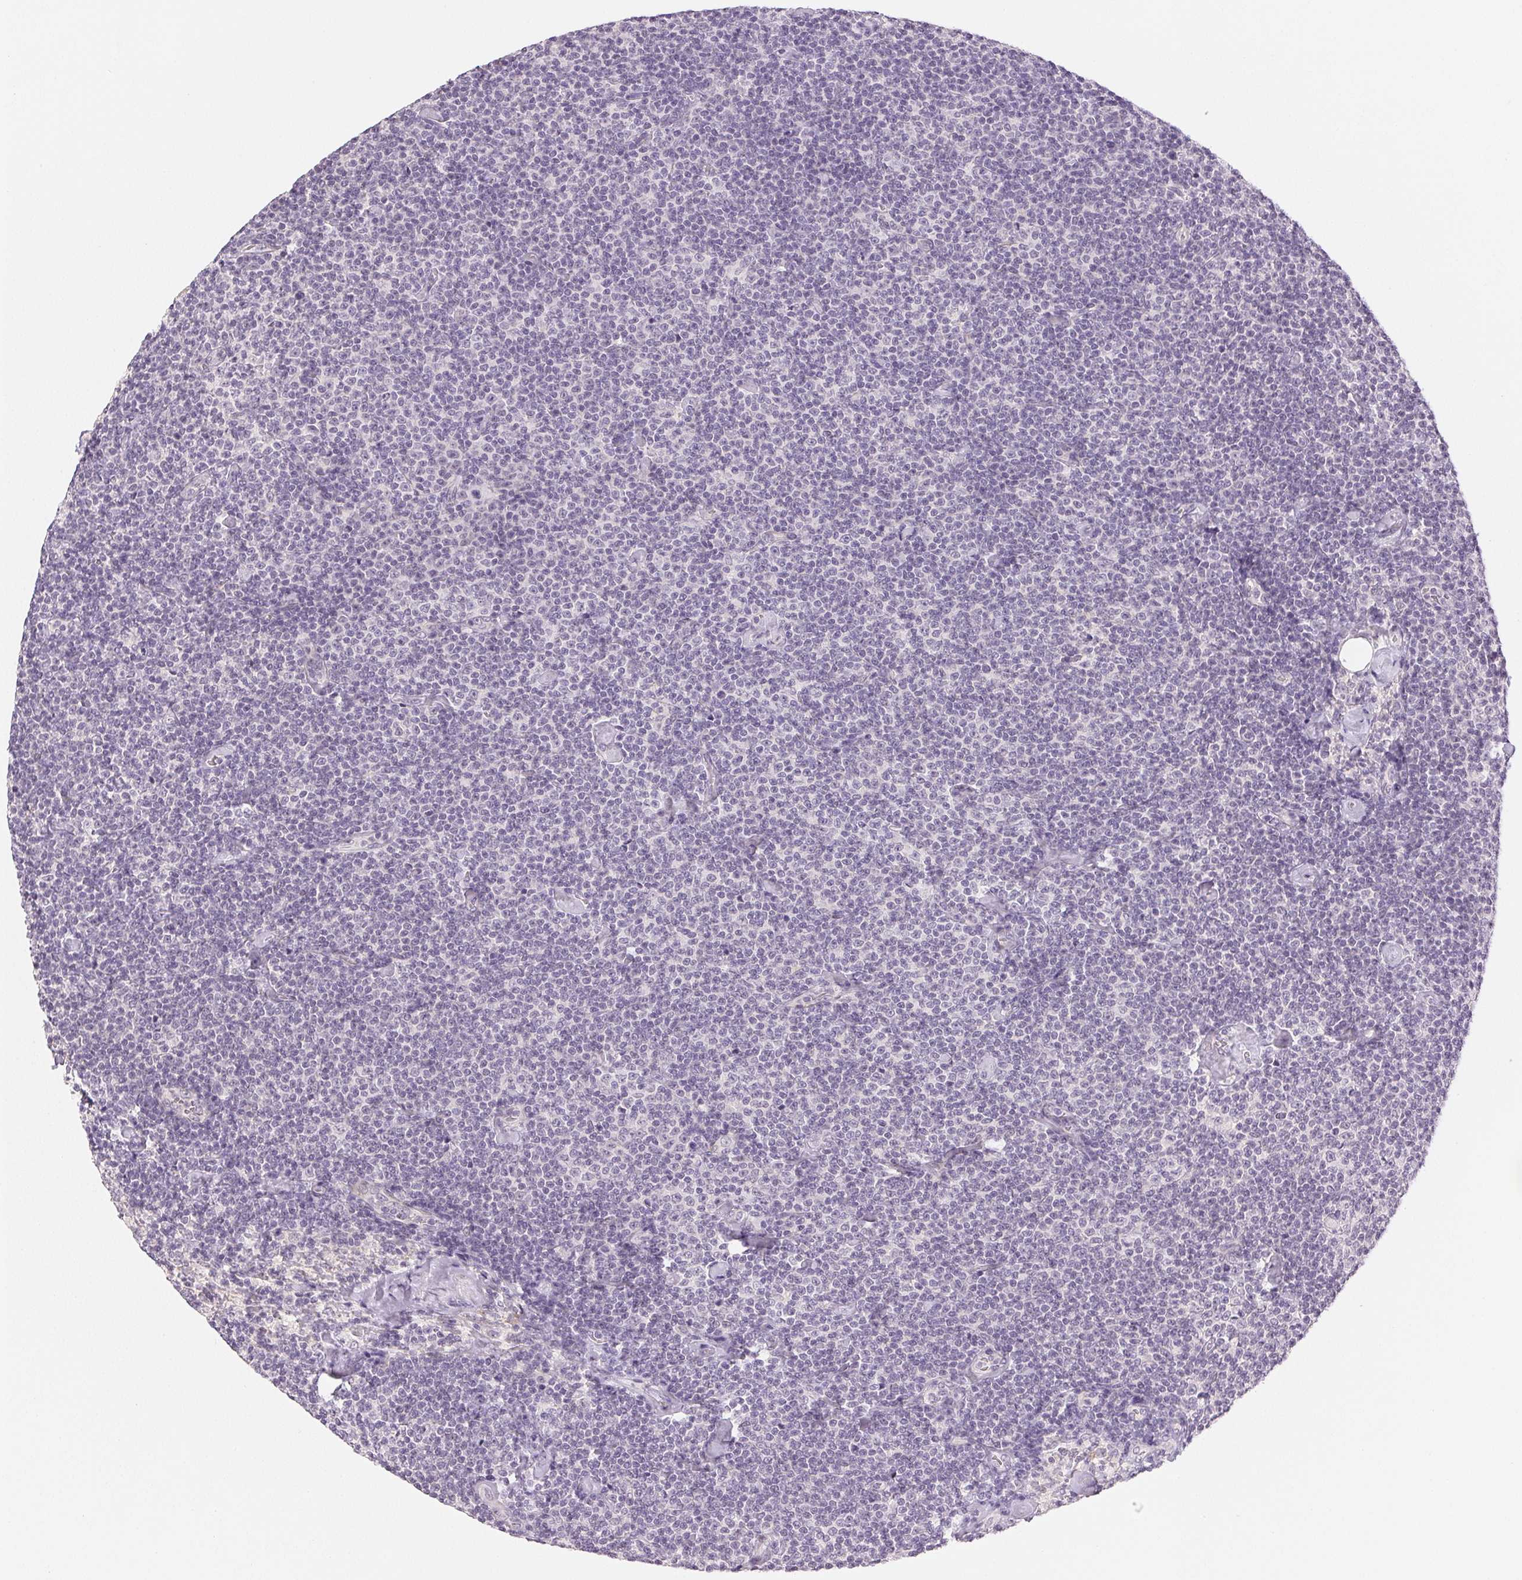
{"staining": {"intensity": "negative", "quantity": "none", "location": "none"}, "tissue": "lymphoma", "cell_type": "Tumor cells", "image_type": "cancer", "snomed": [{"axis": "morphology", "description": "Malignant lymphoma, non-Hodgkin's type, Low grade"}, {"axis": "topography", "description": "Lymph node"}], "caption": "A high-resolution photomicrograph shows immunohistochemistry staining of low-grade malignant lymphoma, non-Hodgkin's type, which displays no significant expression in tumor cells.", "gene": "MAP1LC3A", "patient": {"sex": "male", "age": 81}}